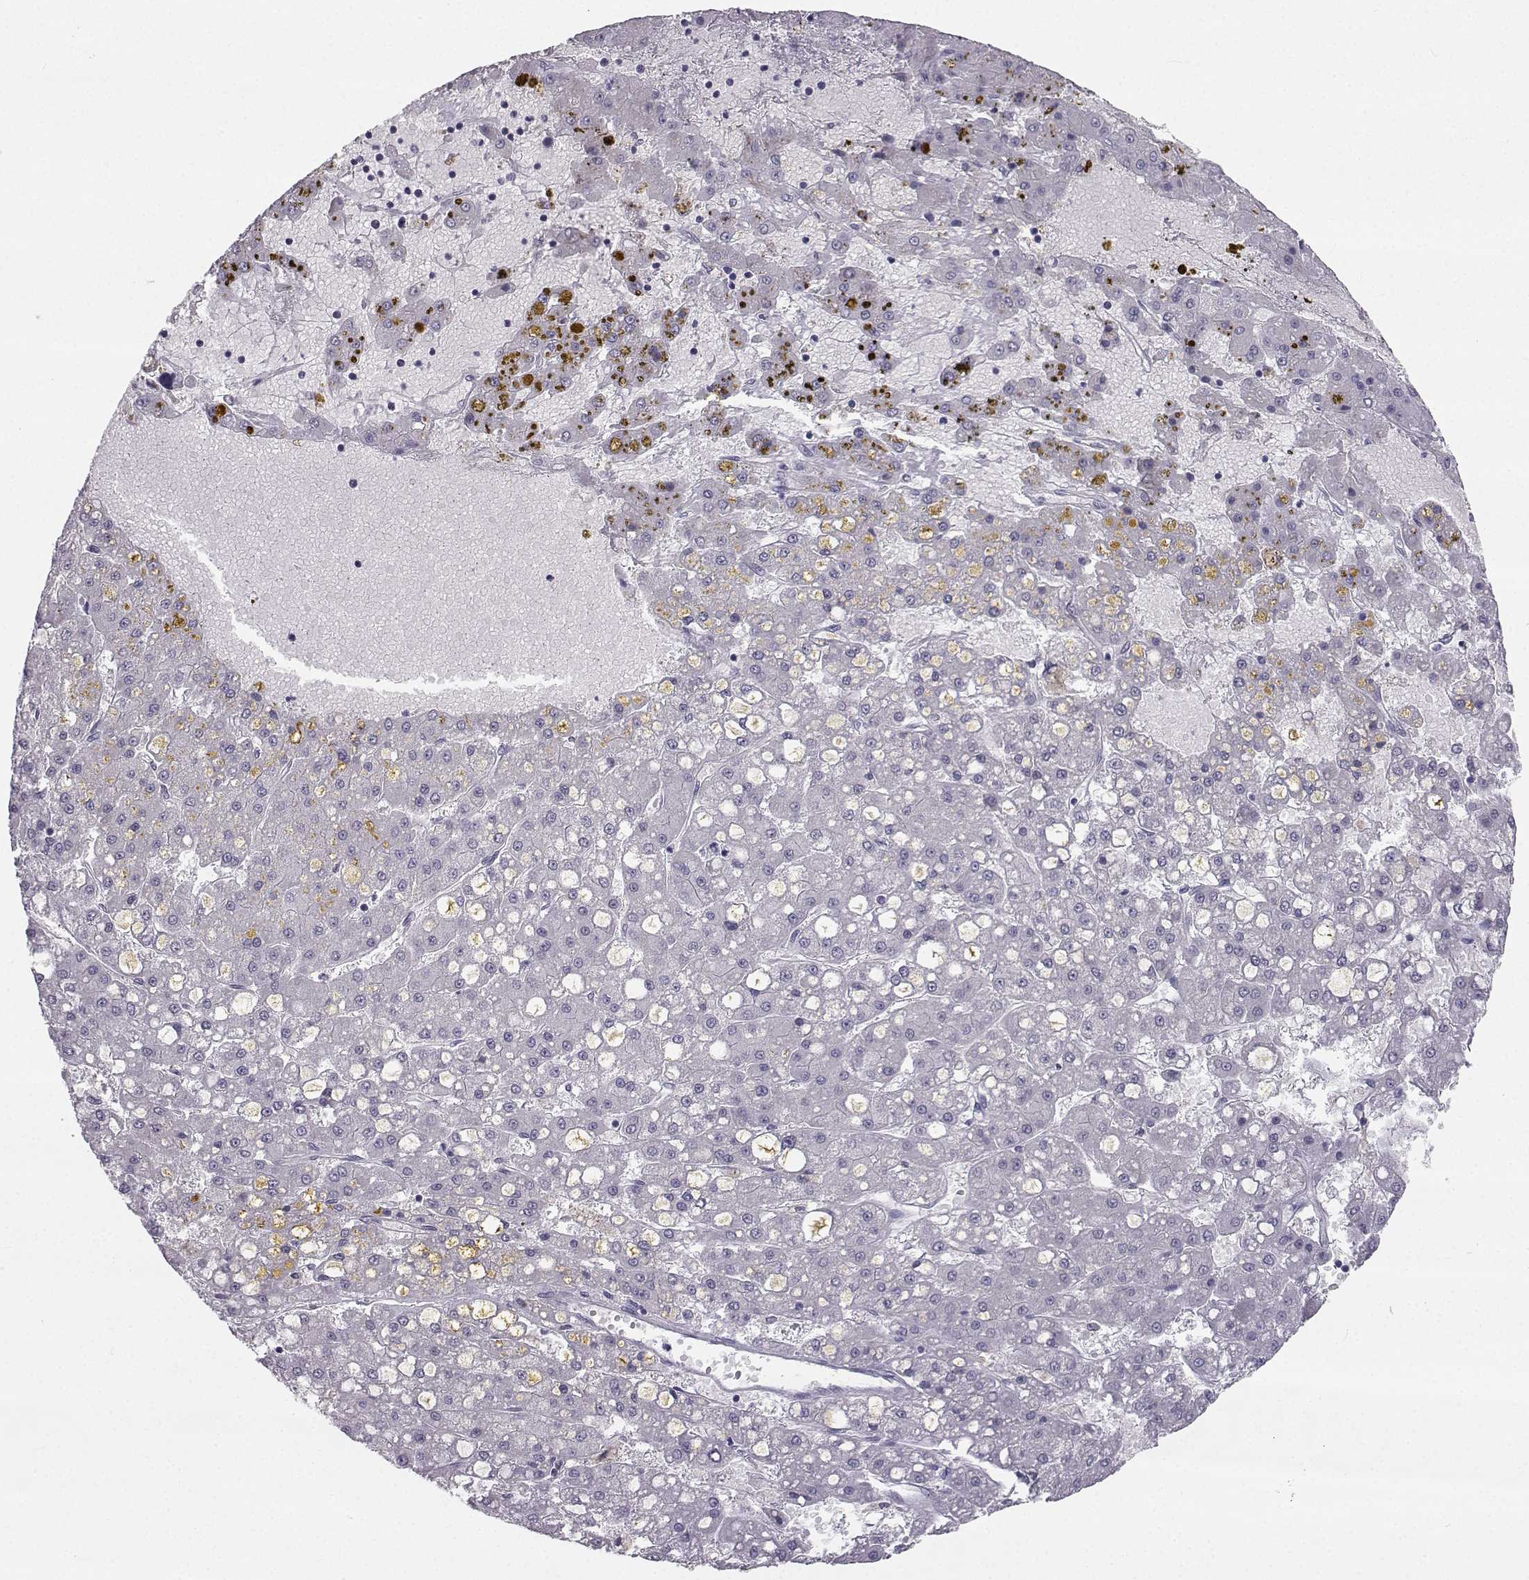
{"staining": {"intensity": "negative", "quantity": "none", "location": "none"}, "tissue": "liver cancer", "cell_type": "Tumor cells", "image_type": "cancer", "snomed": [{"axis": "morphology", "description": "Carcinoma, Hepatocellular, NOS"}, {"axis": "topography", "description": "Liver"}], "caption": "Protein analysis of liver hepatocellular carcinoma demonstrates no significant positivity in tumor cells.", "gene": "SYCE1", "patient": {"sex": "male", "age": 67}}